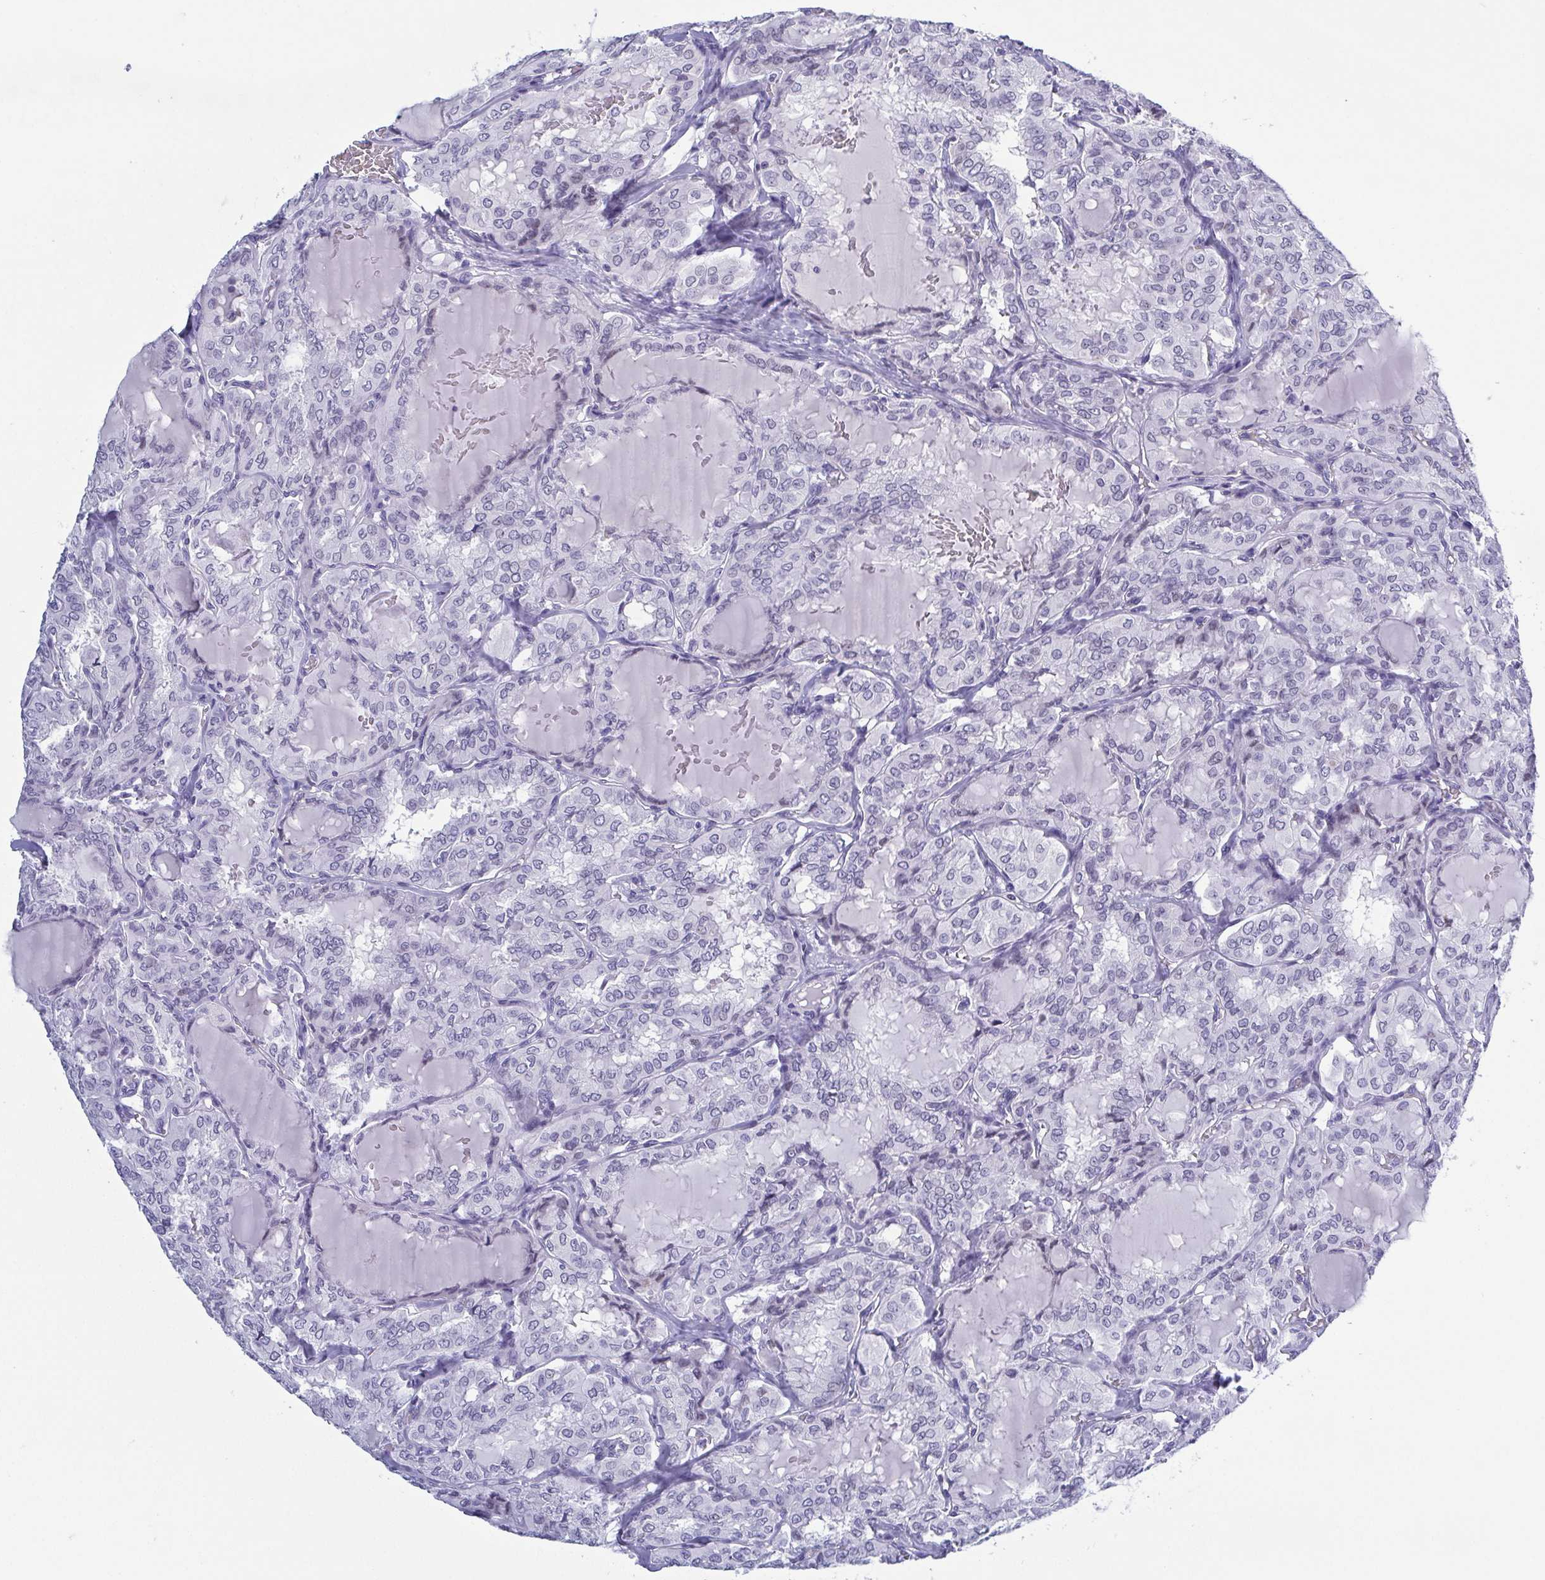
{"staining": {"intensity": "negative", "quantity": "none", "location": "none"}, "tissue": "thyroid cancer", "cell_type": "Tumor cells", "image_type": "cancer", "snomed": [{"axis": "morphology", "description": "Papillary adenocarcinoma, NOS"}, {"axis": "topography", "description": "Thyroid gland"}], "caption": "The micrograph reveals no significant positivity in tumor cells of thyroid cancer.", "gene": "BZW1", "patient": {"sex": "male", "age": 20}}